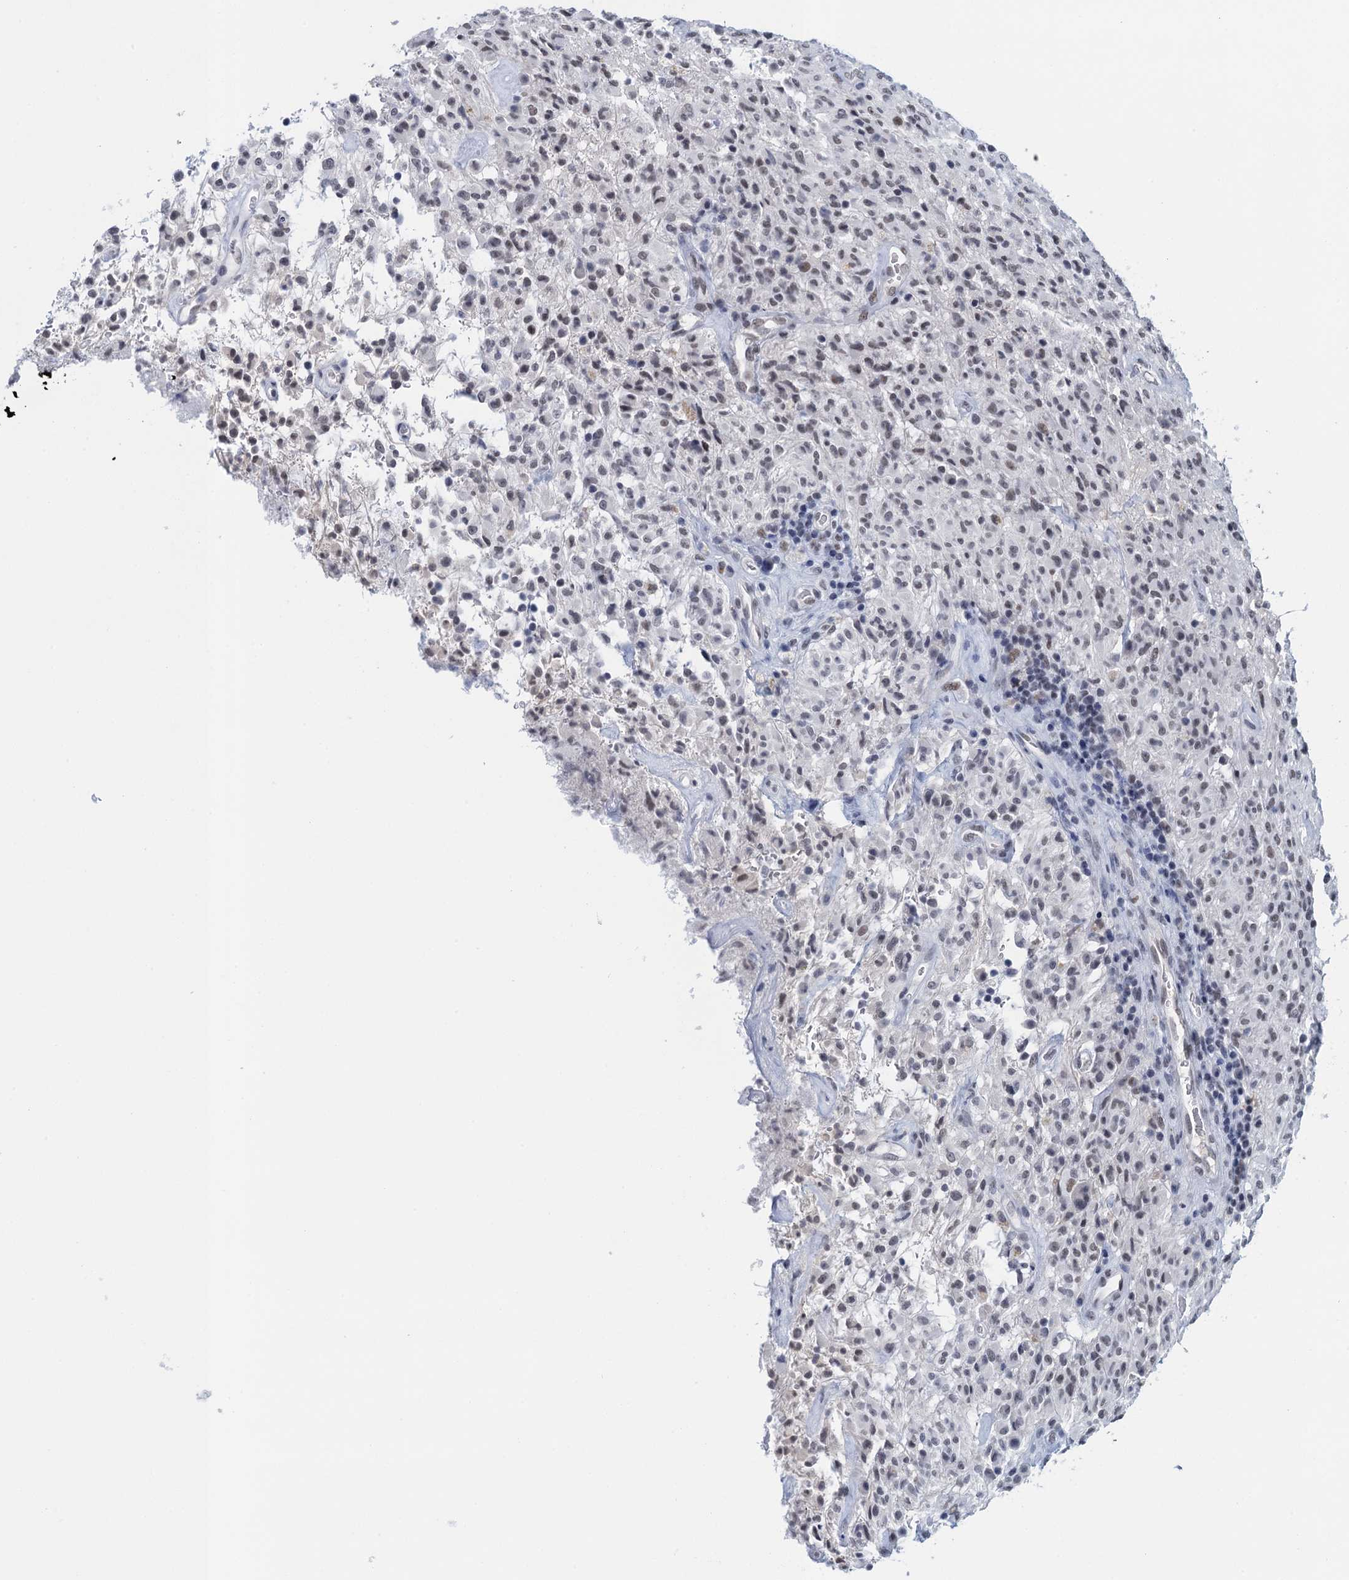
{"staining": {"intensity": "weak", "quantity": "25%-75%", "location": "nuclear"}, "tissue": "glioma", "cell_type": "Tumor cells", "image_type": "cancer", "snomed": [{"axis": "morphology", "description": "Glioma, malignant, High grade"}, {"axis": "topography", "description": "Brain"}], "caption": "The histopathology image reveals a brown stain indicating the presence of a protein in the nuclear of tumor cells in glioma.", "gene": "EPS8L1", "patient": {"sex": "female", "age": 57}}